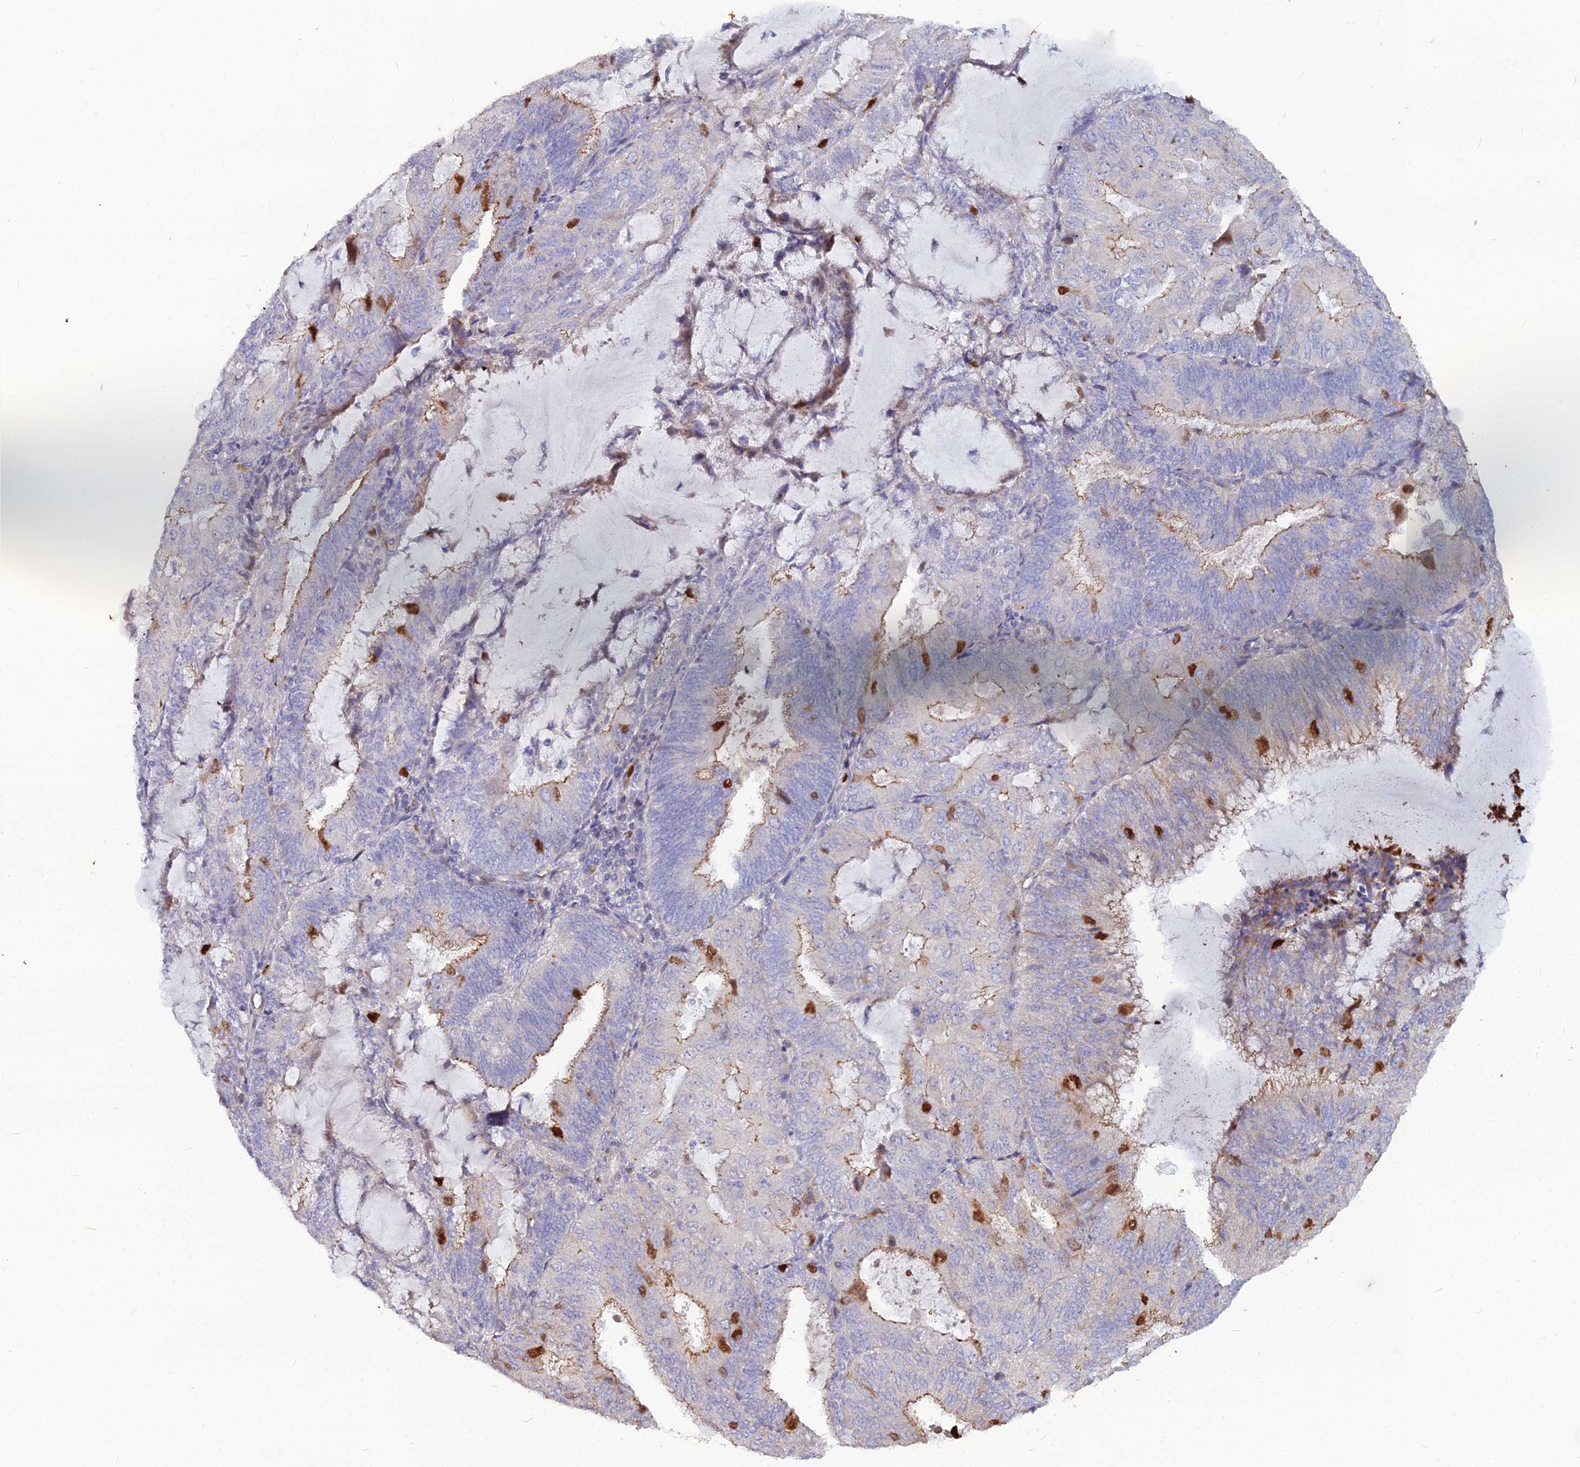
{"staining": {"intensity": "moderate", "quantity": "<25%", "location": "cytoplasmic/membranous,nuclear"}, "tissue": "endometrial cancer", "cell_type": "Tumor cells", "image_type": "cancer", "snomed": [{"axis": "morphology", "description": "Adenocarcinoma, NOS"}, {"axis": "topography", "description": "Endometrium"}], "caption": "Immunohistochemical staining of human endometrial cancer reveals low levels of moderate cytoplasmic/membranous and nuclear positivity in approximately <25% of tumor cells.", "gene": "NUSAP1", "patient": {"sex": "female", "age": 81}}